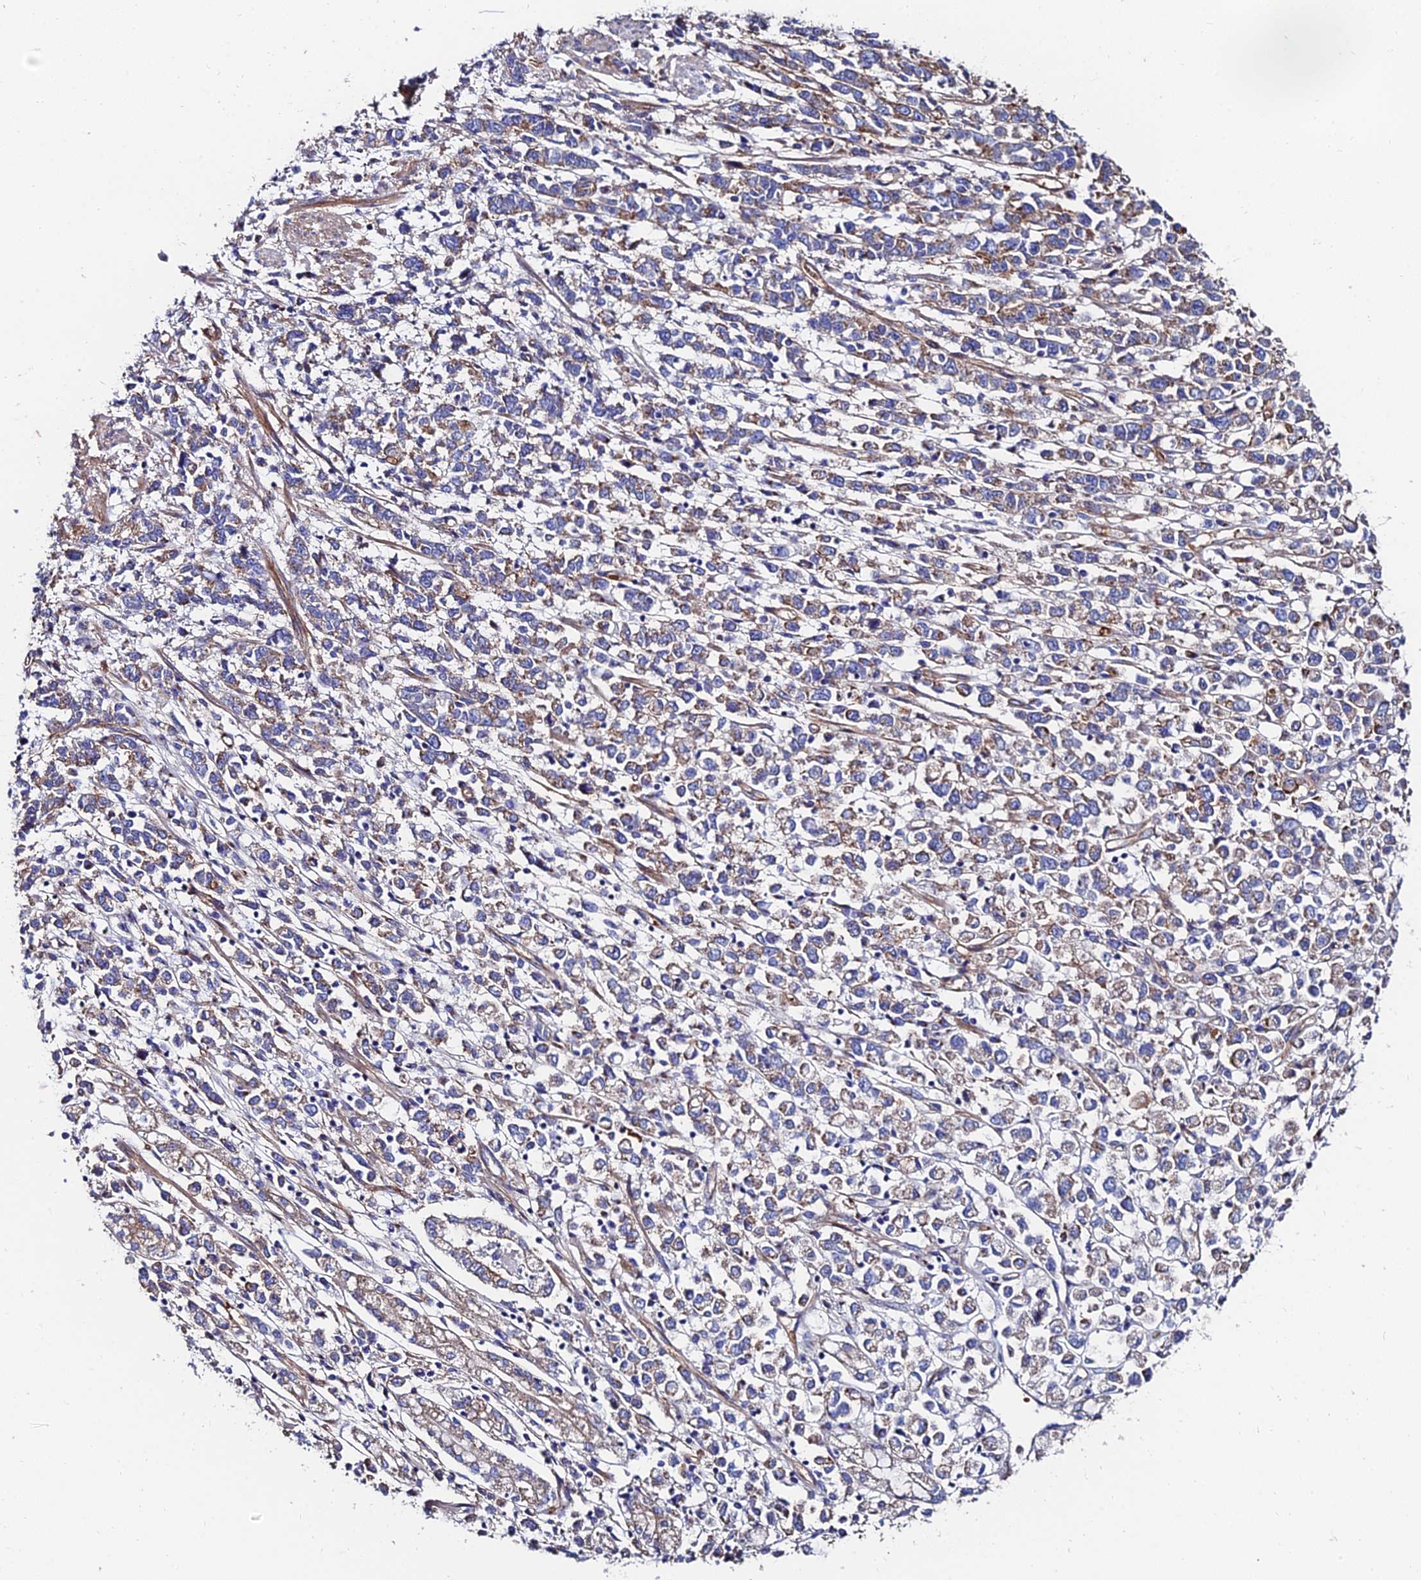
{"staining": {"intensity": "negative", "quantity": "none", "location": "none"}, "tissue": "stomach cancer", "cell_type": "Tumor cells", "image_type": "cancer", "snomed": [{"axis": "morphology", "description": "Adenocarcinoma, NOS"}, {"axis": "topography", "description": "Stomach"}], "caption": "The immunohistochemistry photomicrograph has no significant positivity in tumor cells of stomach cancer tissue. (DAB immunohistochemistry (IHC) visualized using brightfield microscopy, high magnification).", "gene": "ADGRF3", "patient": {"sex": "female", "age": 76}}